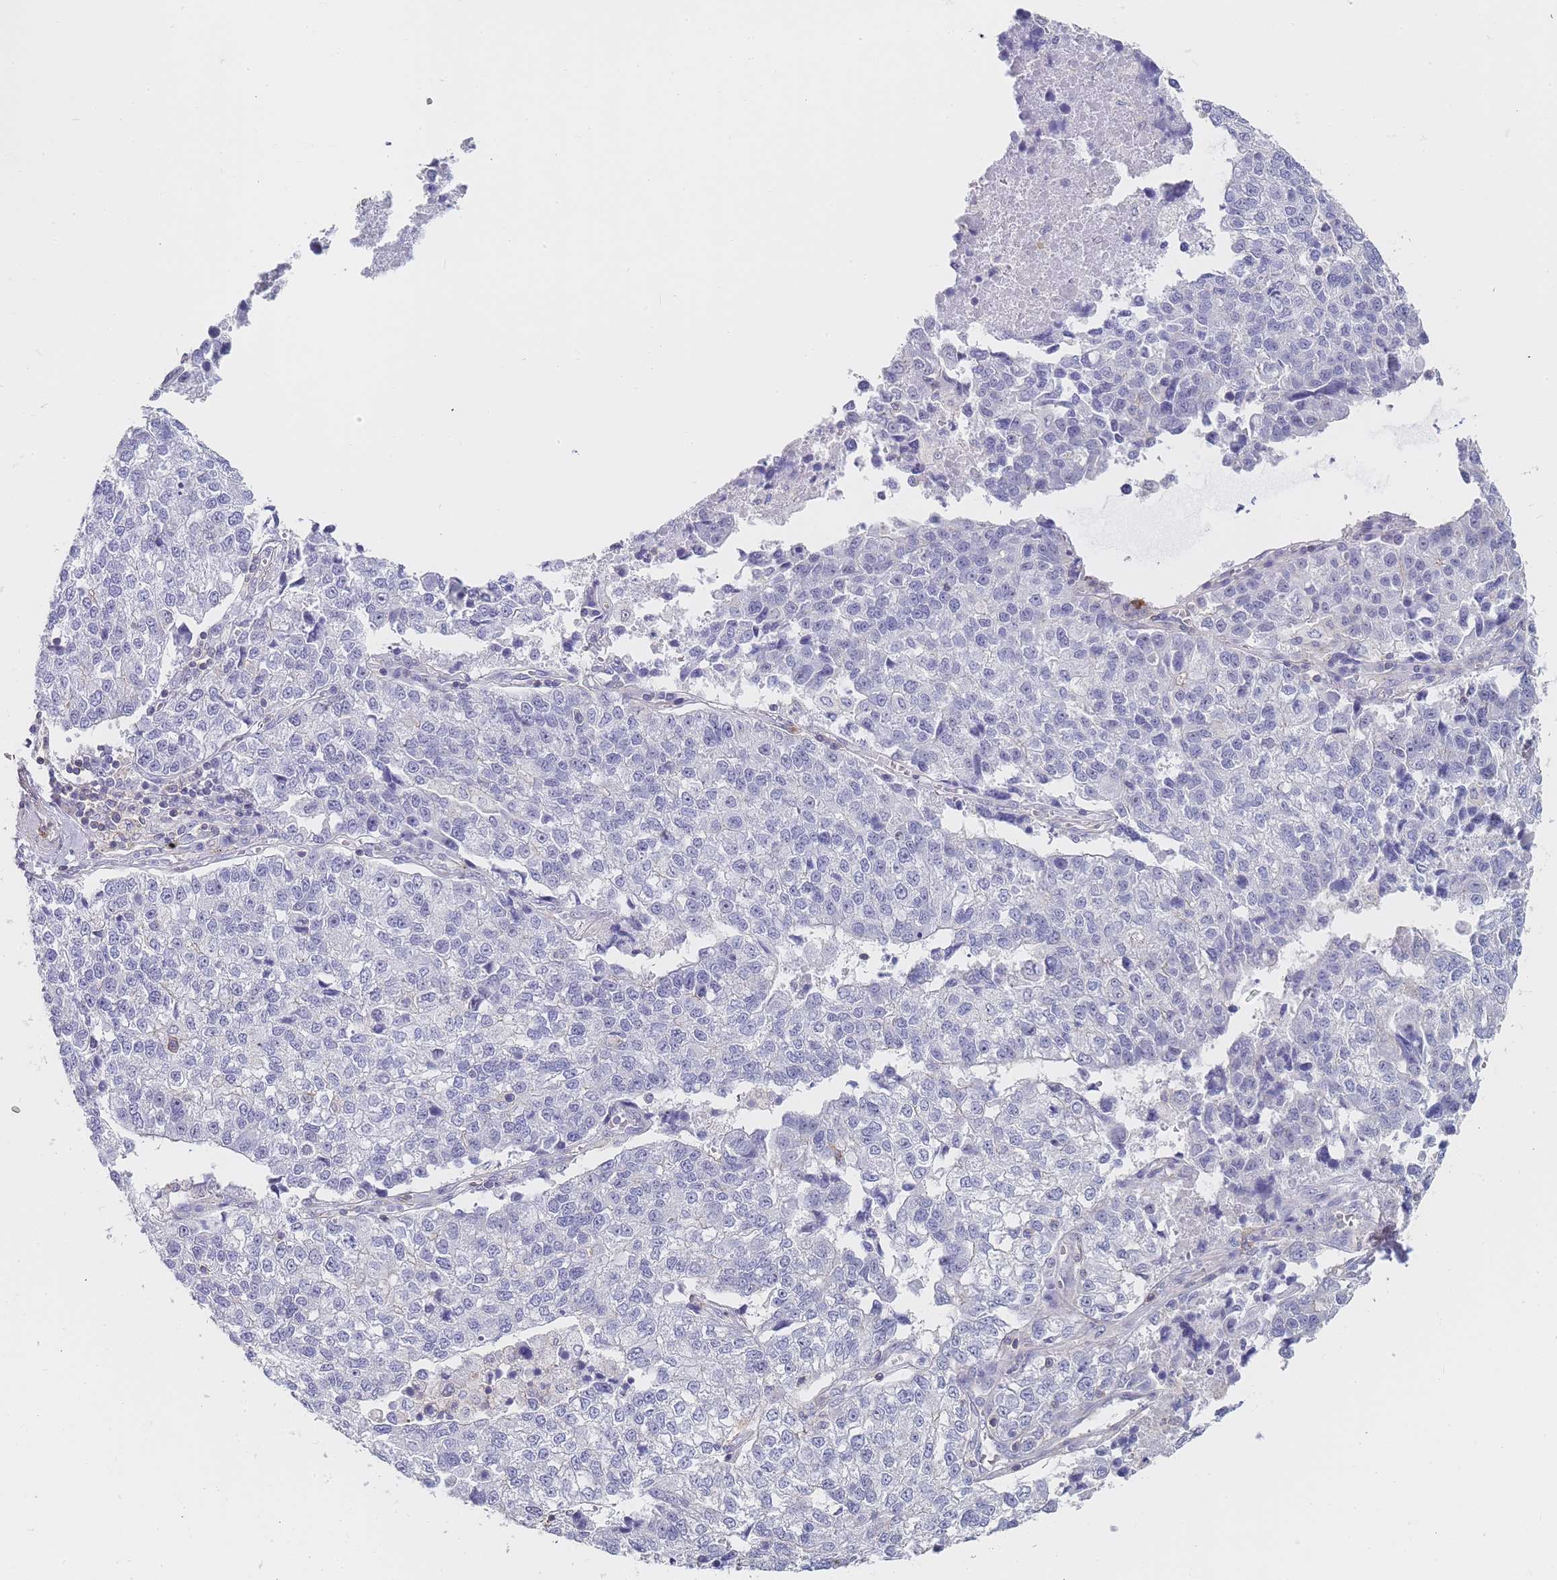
{"staining": {"intensity": "negative", "quantity": "none", "location": "none"}, "tissue": "lung cancer", "cell_type": "Tumor cells", "image_type": "cancer", "snomed": [{"axis": "morphology", "description": "Adenocarcinoma, NOS"}, {"axis": "topography", "description": "Lung"}], "caption": "Tumor cells show no significant protein positivity in lung cancer.", "gene": "NOP14", "patient": {"sex": "male", "age": 49}}